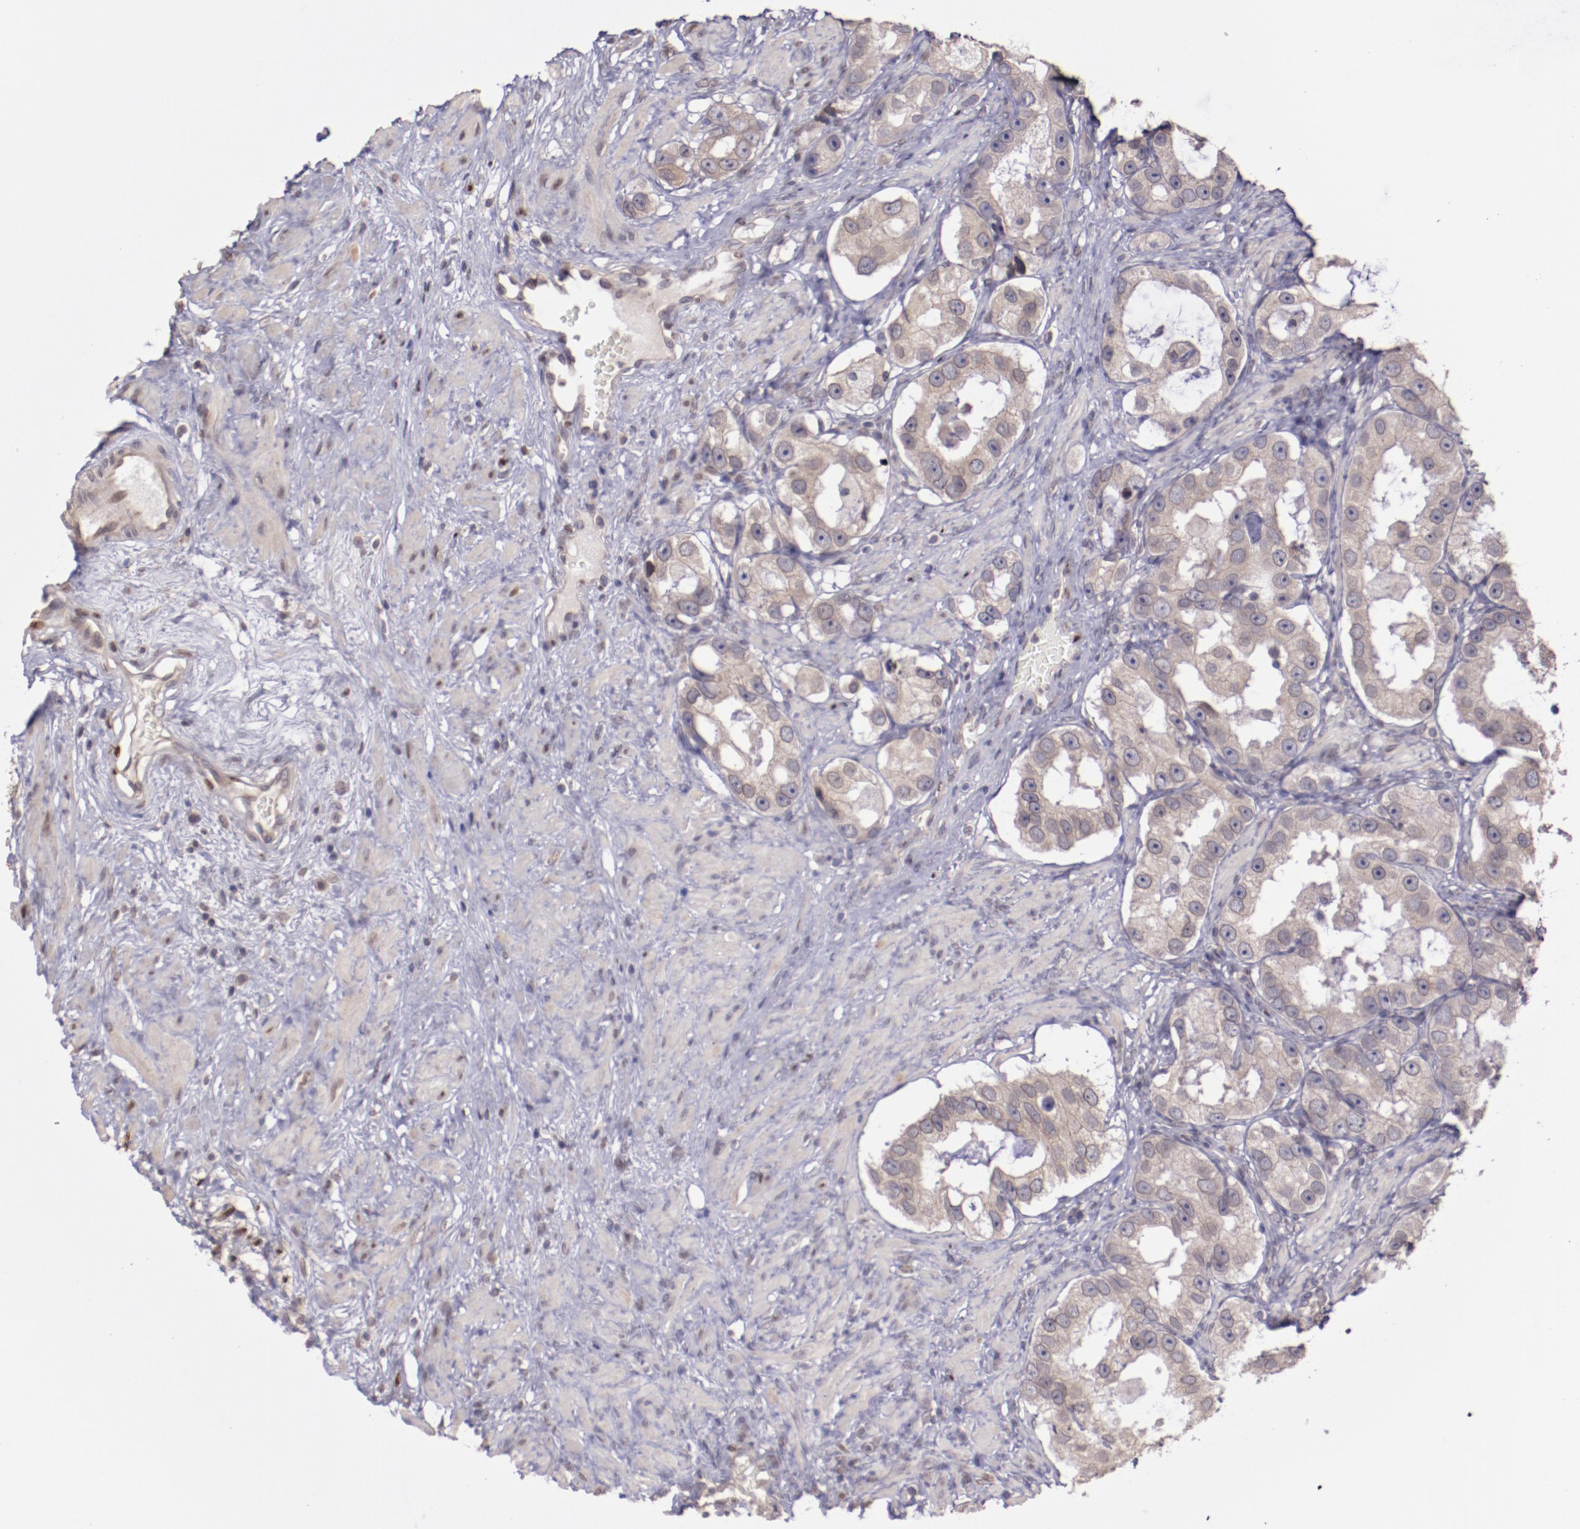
{"staining": {"intensity": "weak", "quantity": ">75%", "location": "cytoplasmic/membranous"}, "tissue": "prostate cancer", "cell_type": "Tumor cells", "image_type": "cancer", "snomed": [{"axis": "morphology", "description": "Adenocarcinoma, High grade"}, {"axis": "topography", "description": "Prostate"}], "caption": "About >75% of tumor cells in prostate cancer (adenocarcinoma (high-grade)) exhibit weak cytoplasmic/membranous protein positivity as visualized by brown immunohistochemical staining.", "gene": "NUP62CL", "patient": {"sex": "male", "age": 63}}